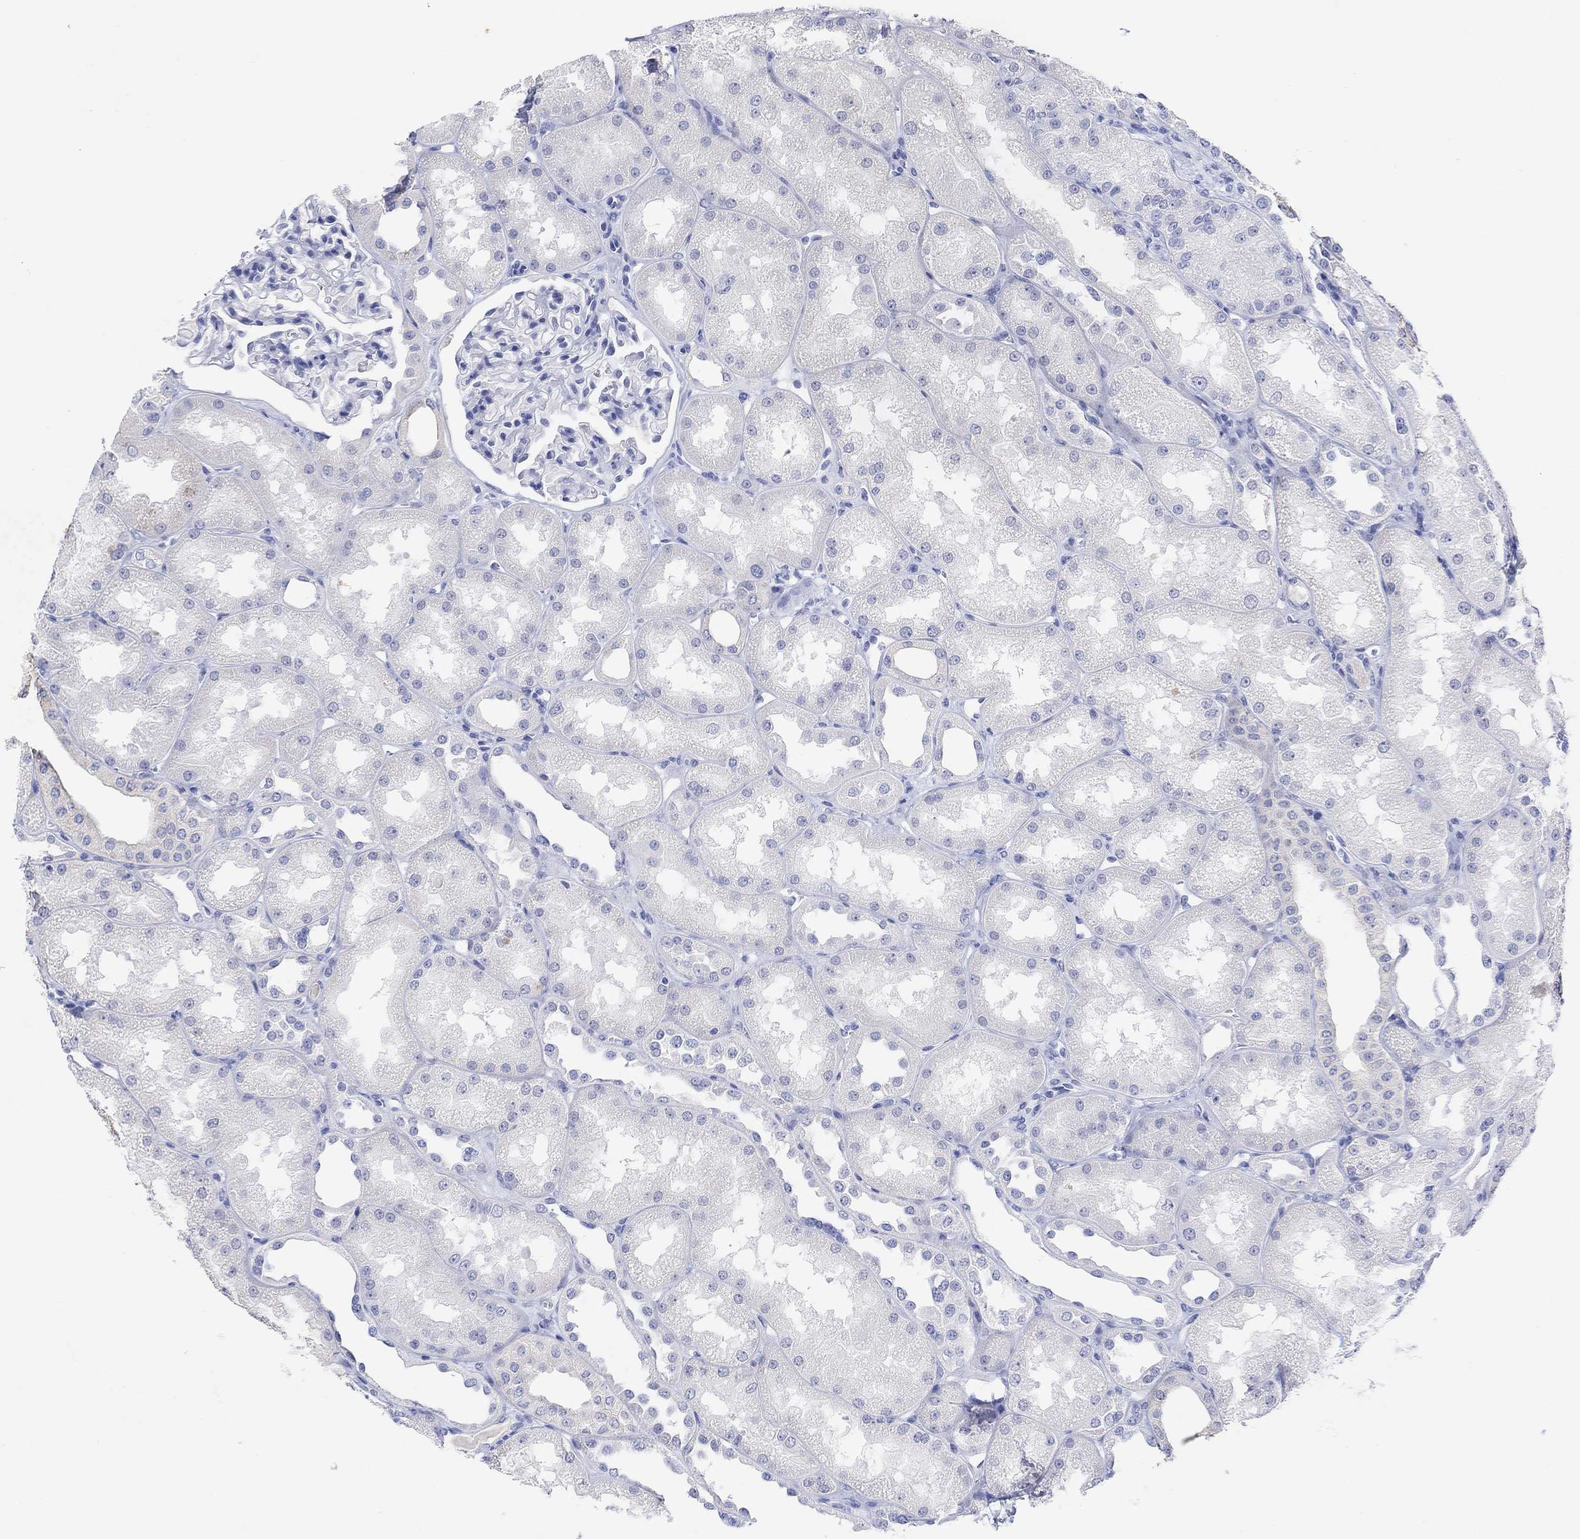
{"staining": {"intensity": "negative", "quantity": "none", "location": "none"}, "tissue": "kidney", "cell_type": "Cells in glomeruli", "image_type": "normal", "snomed": [{"axis": "morphology", "description": "Normal tissue, NOS"}, {"axis": "topography", "description": "Kidney"}], "caption": "High power microscopy photomicrograph of an IHC micrograph of unremarkable kidney, revealing no significant staining in cells in glomeruli.", "gene": "TYR", "patient": {"sex": "male", "age": 61}}